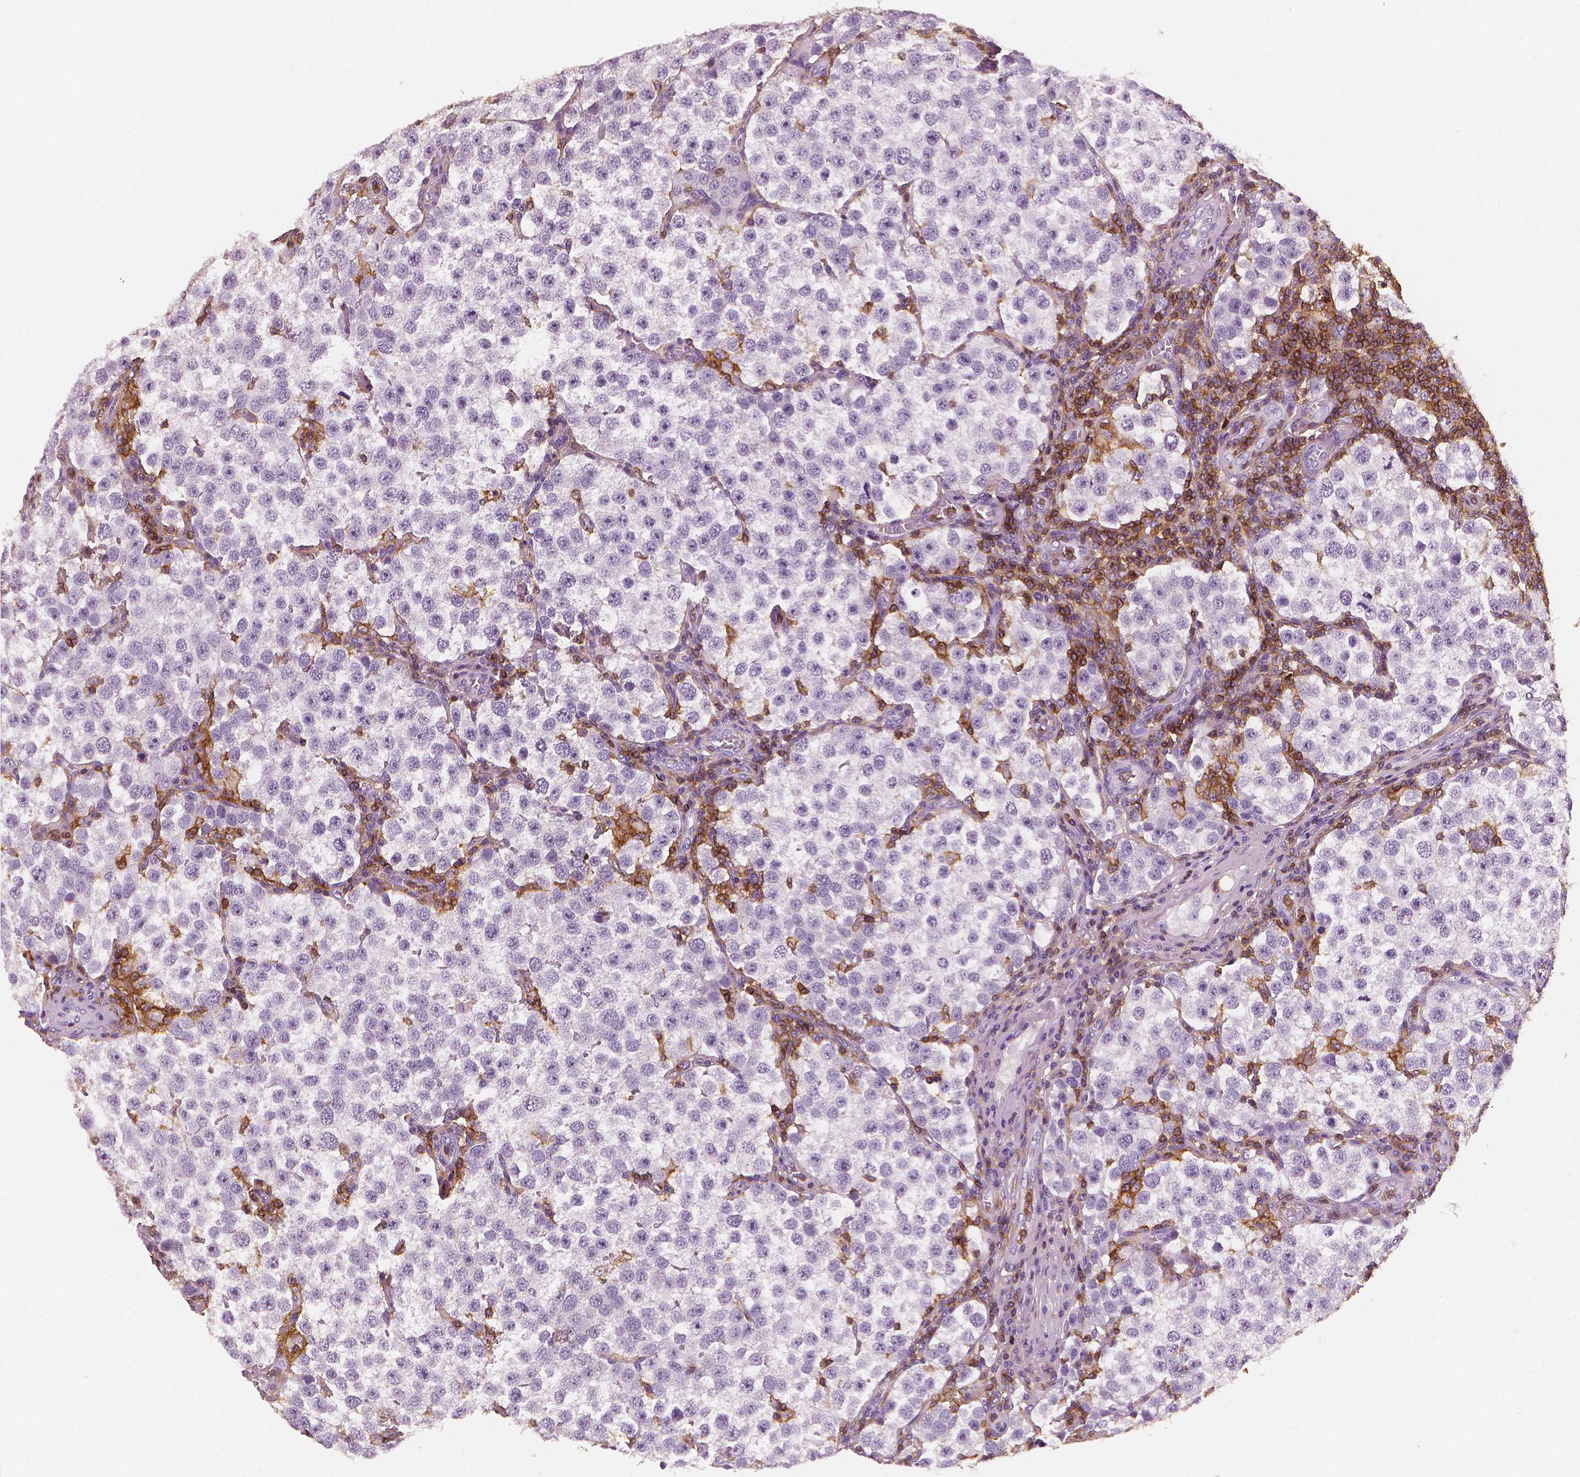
{"staining": {"intensity": "negative", "quantity": "none", "location": "none"}, "tissue": "testis cancer", "cell_type": "Tumor cells", "image_type": "cancer", "snomed": [{"axis": "morphology", "description": "Seminoma, NOS"}, {"axis": "topography", "description": "Testis"}], "caption": "Testis cancer stained for a protein using IHC reveals no positivity tumor cells.", "gene": "PTPRC", "patient": {"sex": "male", "age": 37}}